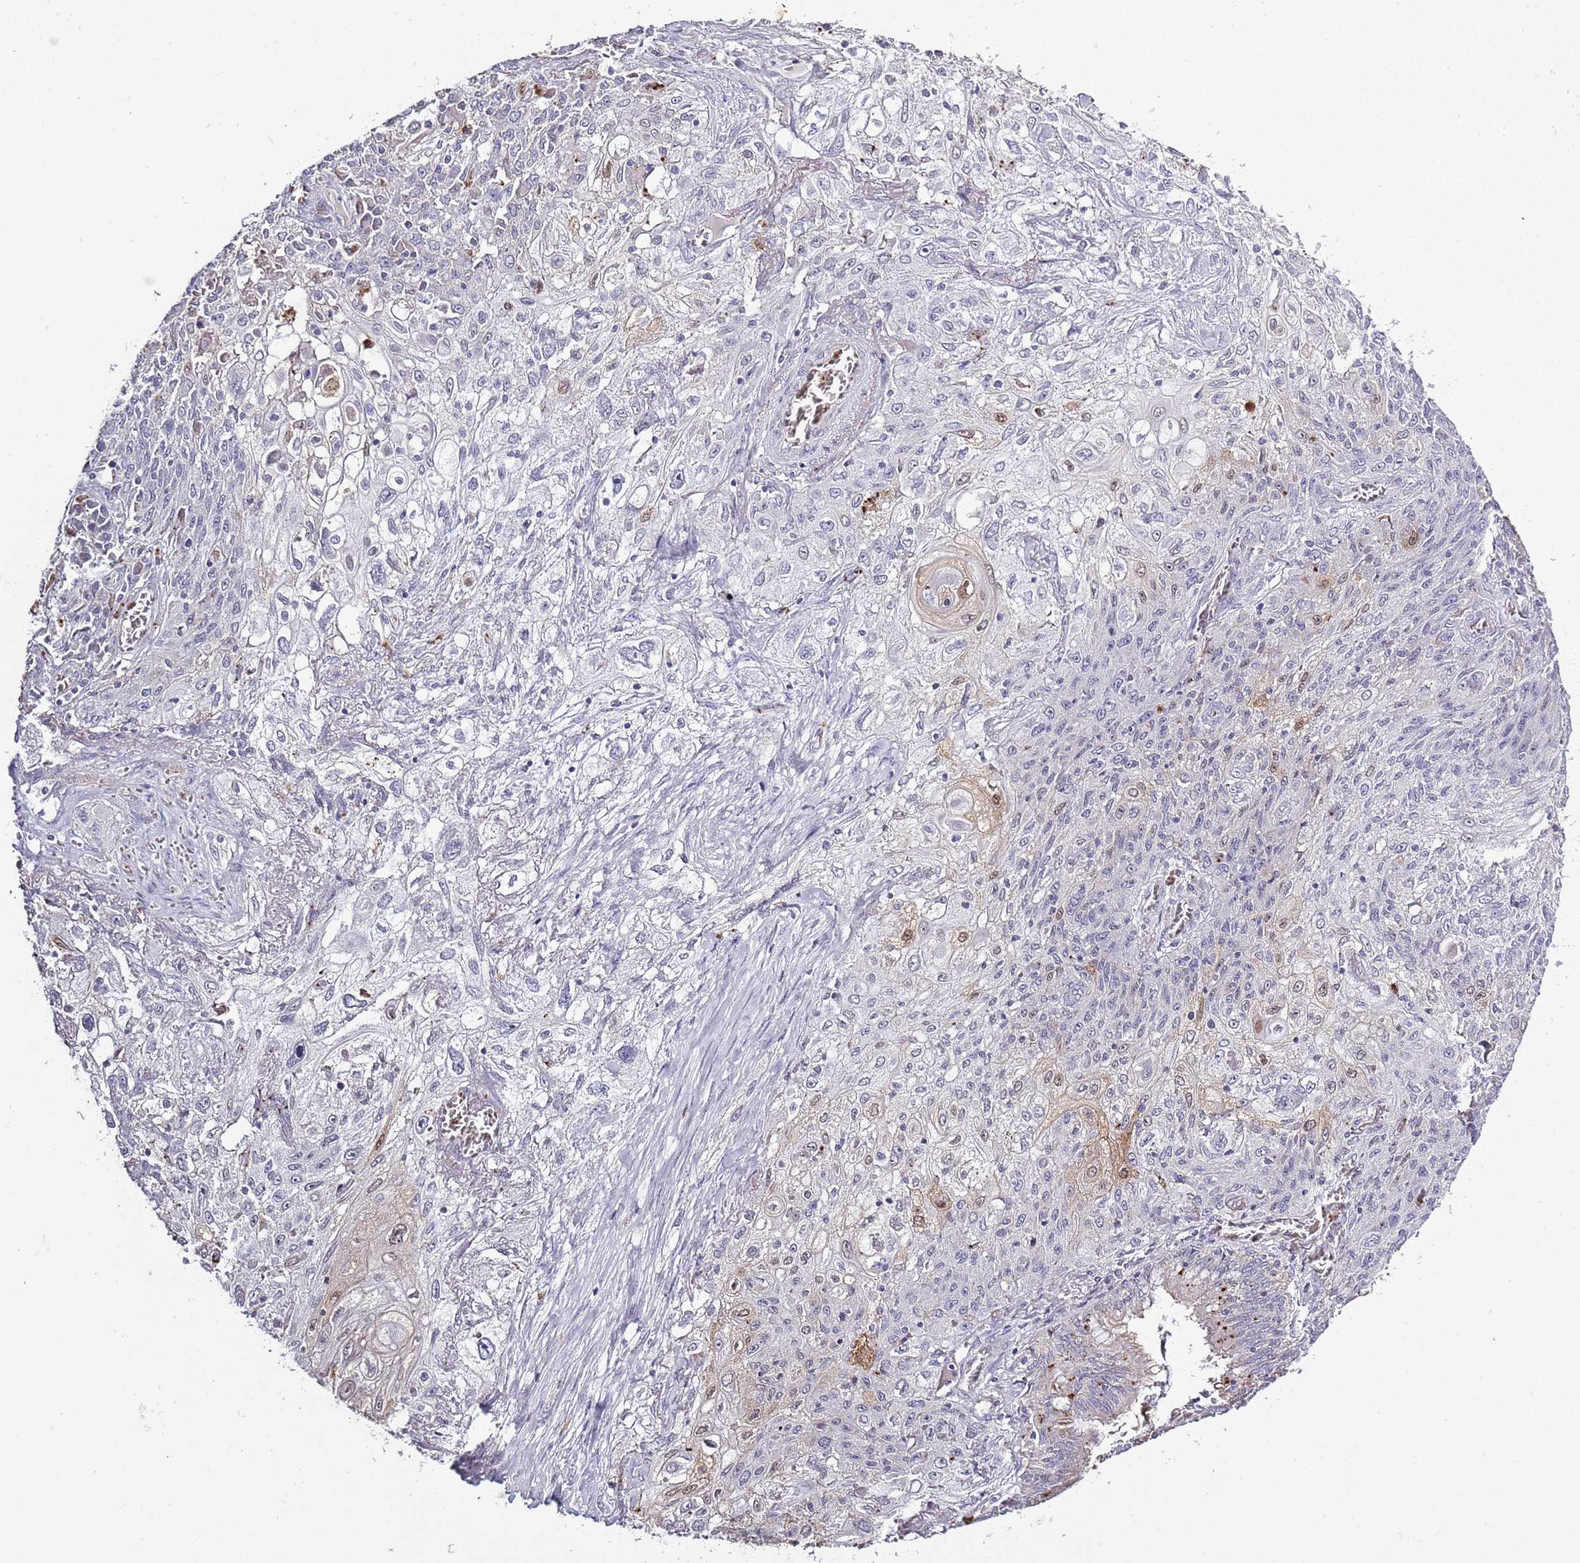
{"staining": {"intensity": "negative", "quantity": "none", "location": "none"}, "tissue": "lung cancer", "cell_type": "Tumor cells", "image_type": "cancer", "snomed": [{"axis": "morphology", "description": "Squamous cell carcinoma, NOS"}, {"axis": "topography", "description": "Lung"}], "caption": "Immunohistochemistry image of human lung cancer (squamous cell carcinoma) stained for a protein (brown), which exhibits no positivity in tumor cells.", "gene": "P2RY13", "patient": {"sex": "female", "age": 69}}